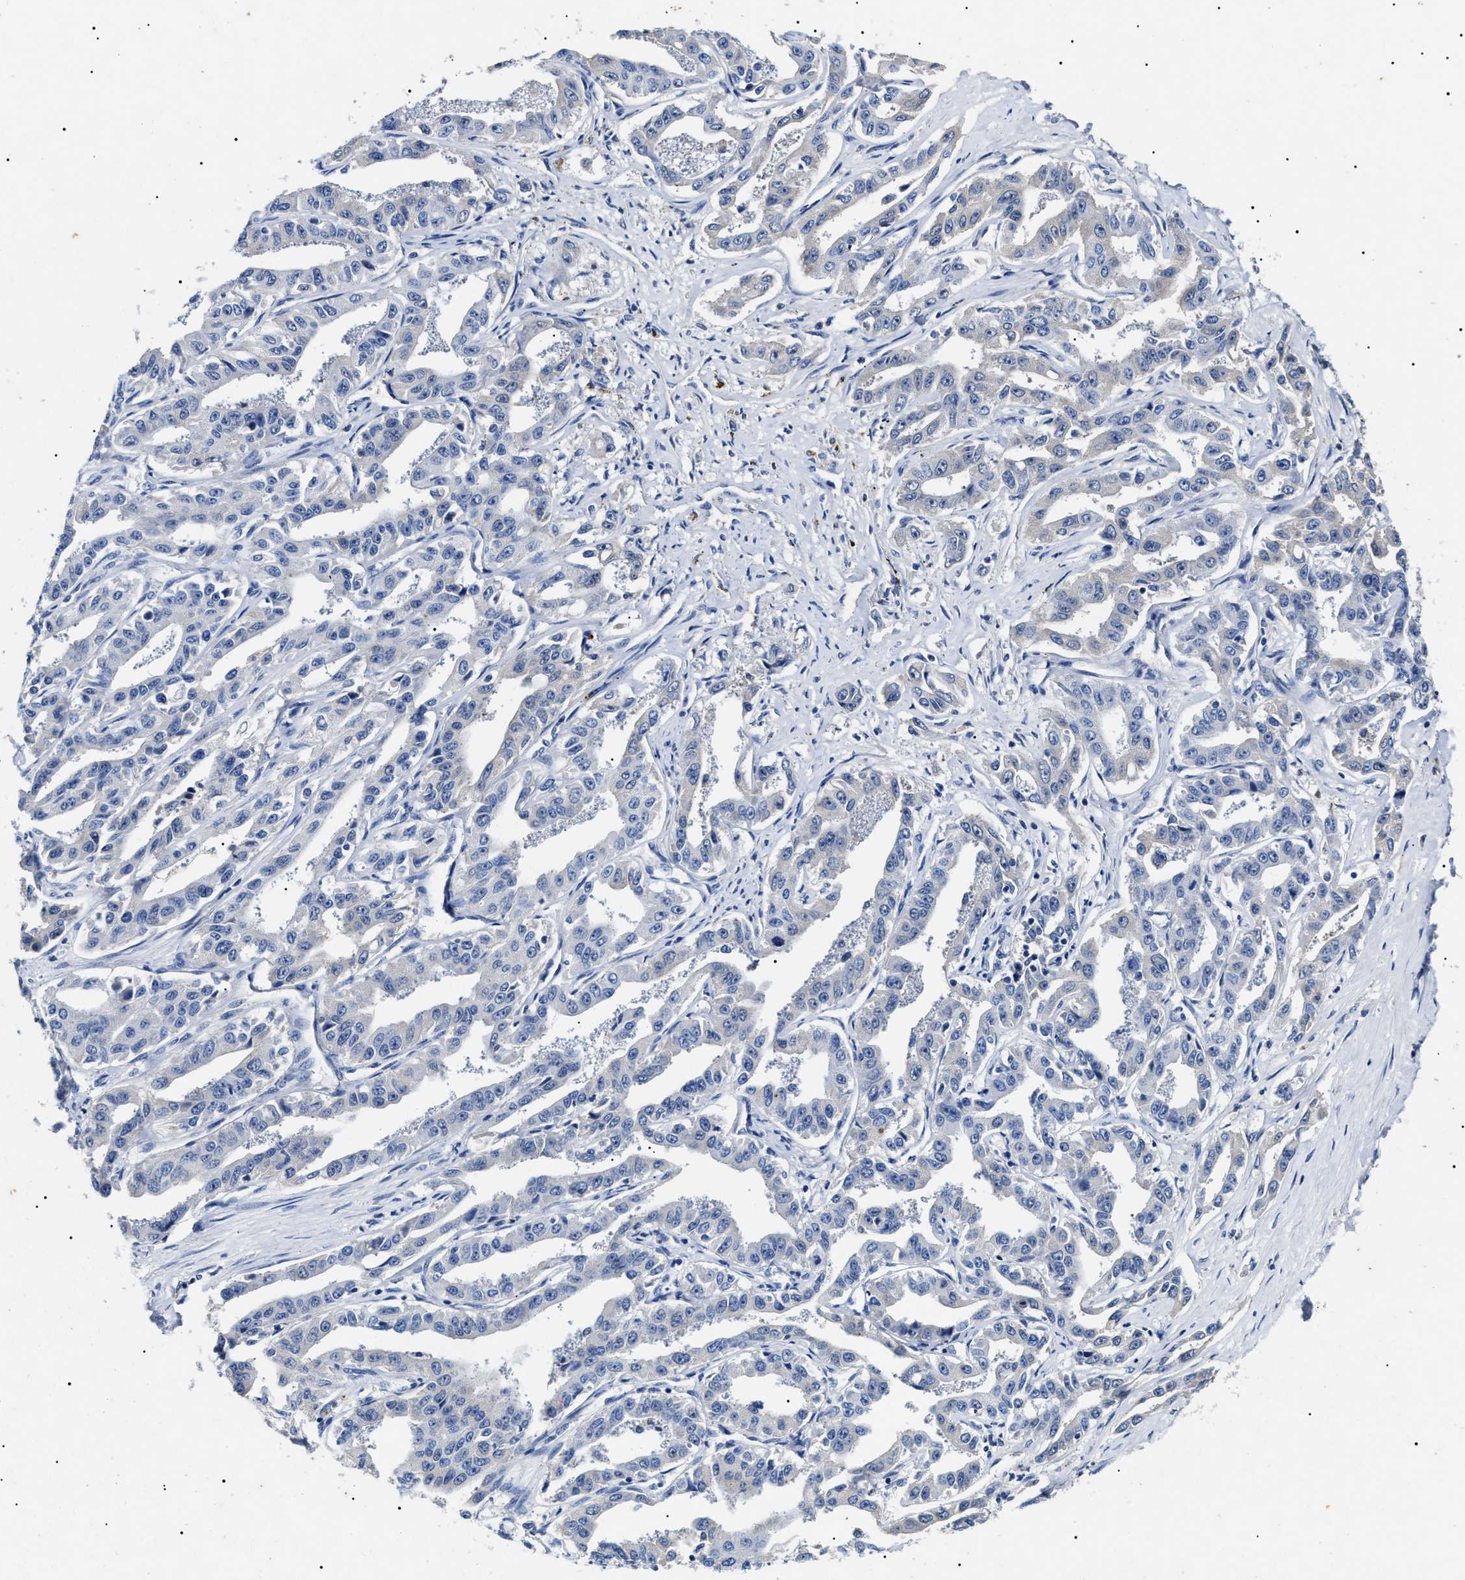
{"staining": {"intensity": "negative", "quantity": "none", "location": "none"}, "tissue": "liver cancer", "cell_type": "Tumor cells", "image_type": "cancer", "snomed": [{"axis": "morphology", "description": "Cholangiocarcinoma"}, {"axis": "topography", "description": "Liver"}], "caption": "High magnification brightfield microscopy of liver cholangiocarcinoma stained with DAB (3,3'-diaminobenzidine) (brown) and counterstained with hematoxylin (blue): tumor cells show no significant expression.", "gene": "LRRC8E", "patient": {"sex": "male", "age": 59}}